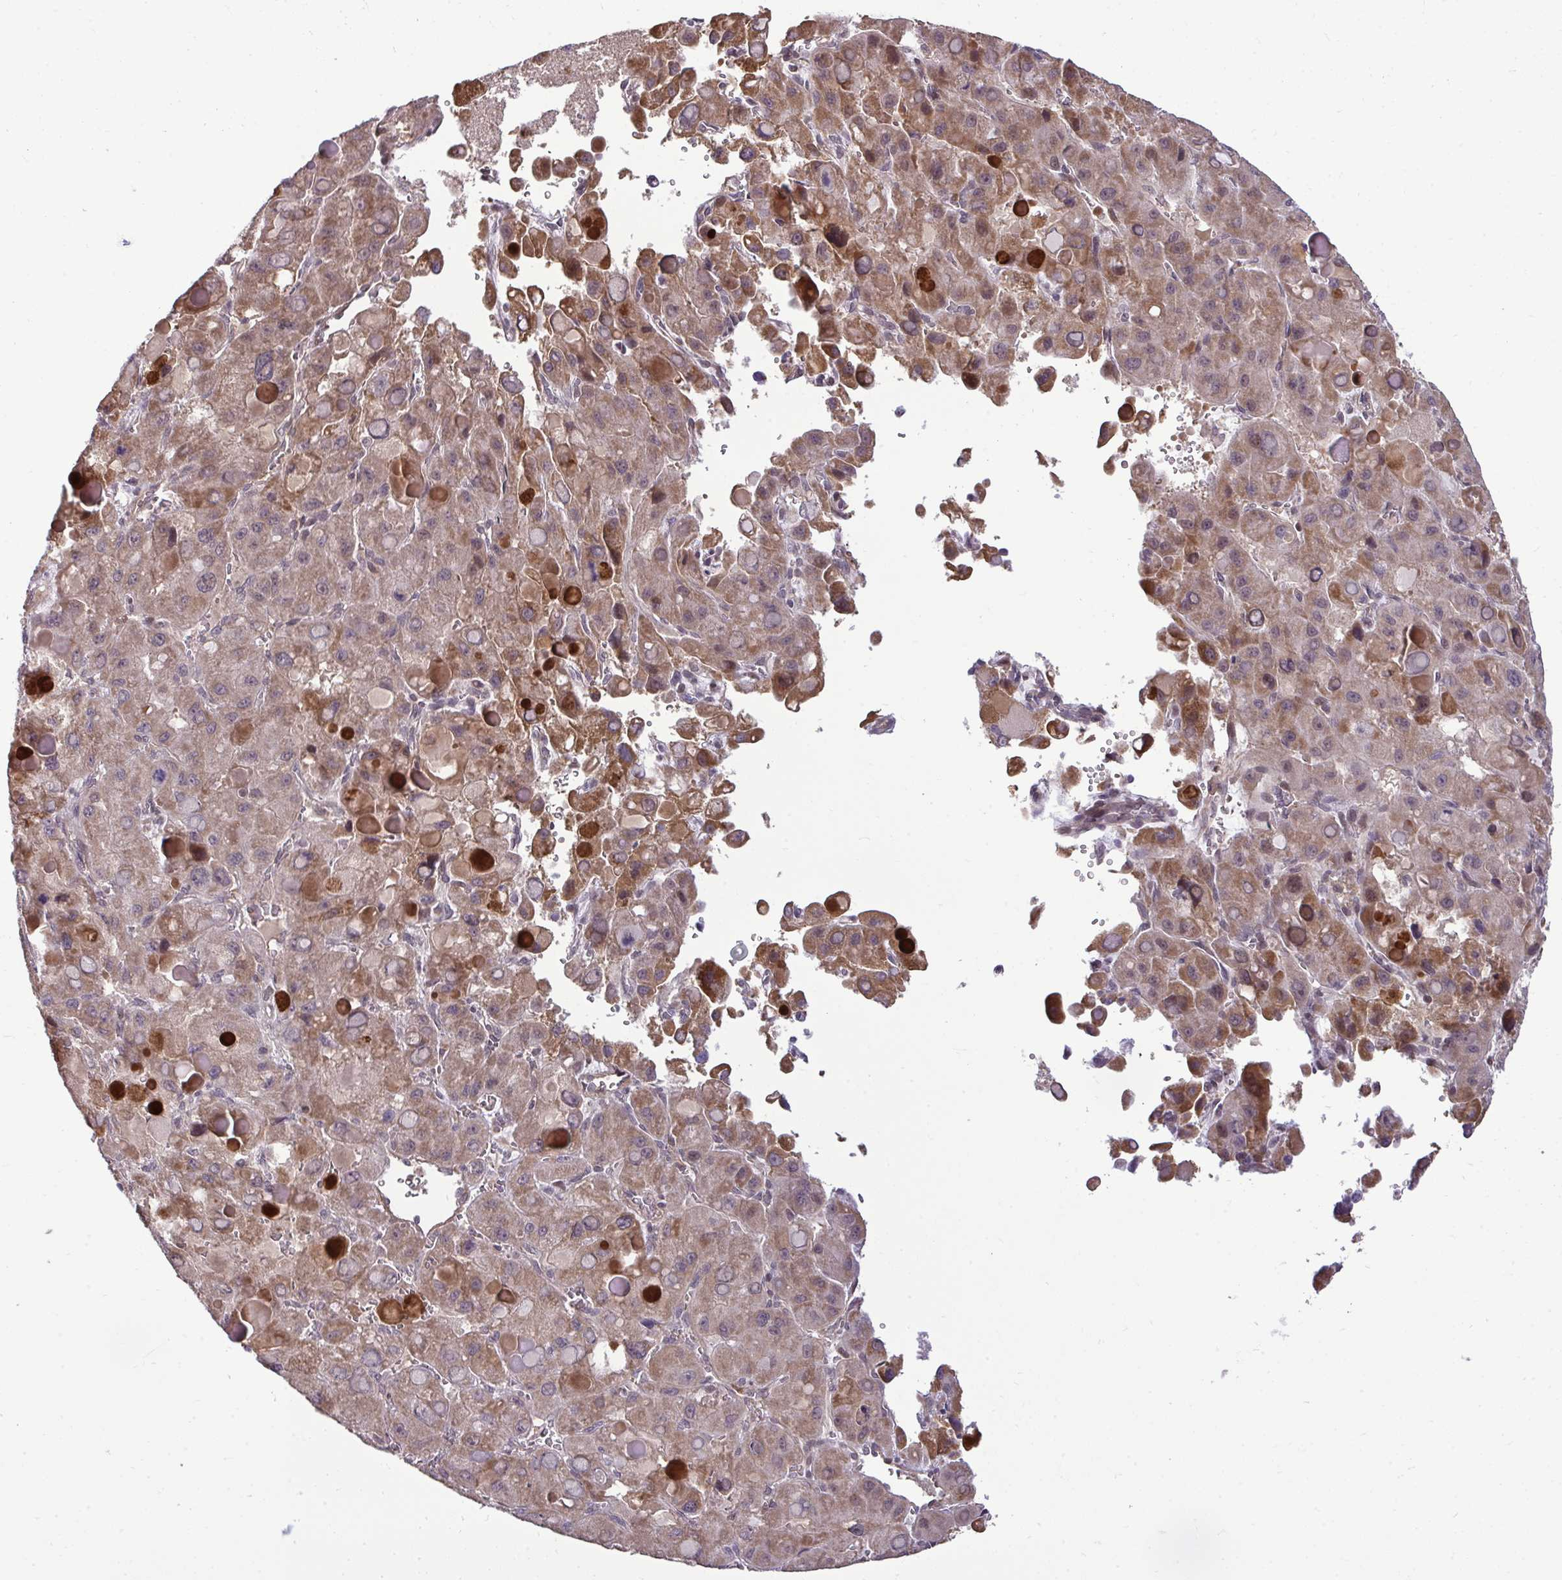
{"staining": {"intensity": "moderate", "quantity": ">75%", "location": "cytoplasmic/membranous"}, "tissue": "liver cancer", "cell_type": "Tumor cells", "image_type": "cancer", "snomed": [{"axis": "morphology", "description": "Carcinoma, Hepatocellular, NOS"}, {"axis": "topography", "description": "Liver"}], "caption": "IHC of human liver hepatocellular carcinoma displays medium levels of moderate cytoplasmic/membranous expression in about >75% of tumor cells. The staining was performed using DAB (3,3'-diaminobenzidine) to visualize the protein expression in brown, while the nuclei were stained in blue with hematoxylin (Magnification: 20x).", "gene": "ZSCAN9", "patient": {"sex": "male", "age": 27}}